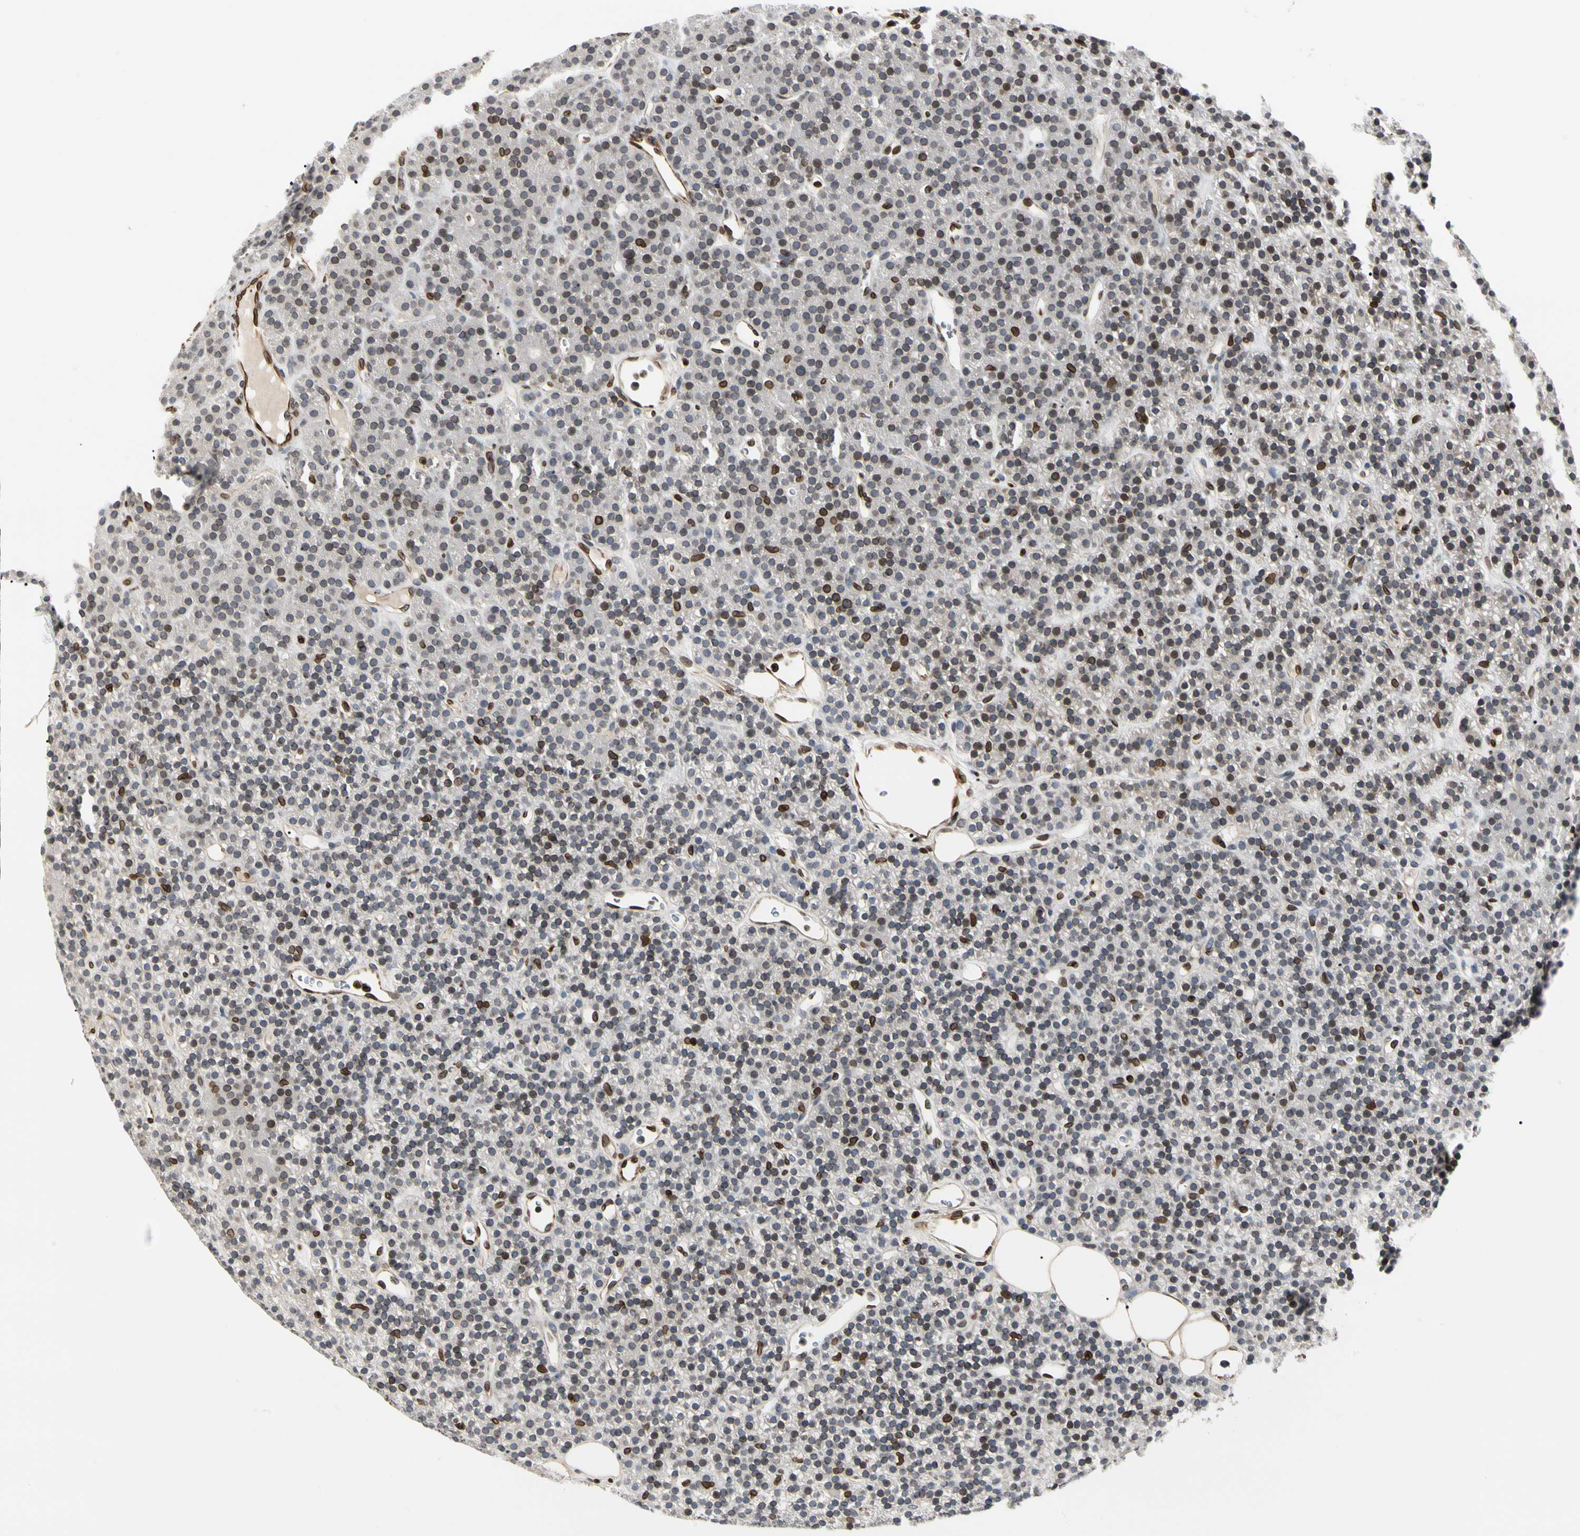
{"staining": {"intensity": "moderate", "quantity": "<25%", "location": "cytoplasmic/membranous,nuclear"}, "tissue": "parathyroid gland", "cell_type": "Glandular cells", "image_type": "normal", "snomed": [{"axis": "morphology", "description": "Normal tissue, NOS"}, {"axis": "morphology", "description": "Hyperplasia, NOS"}, {"axis": "topography", "description": "Parathyroid gland"}], "caption": "A brown stain highlights moderate cytoplasmic/membranous,nuclear positivity of a protein in glandular cells of unremarkable parathyroid gland. Immunohistochemistry (ihc) stains the protein in brown and the nuclei are stained blue.", "gene": "TMPO", "patient": {"sex": "male", "age": 44}}